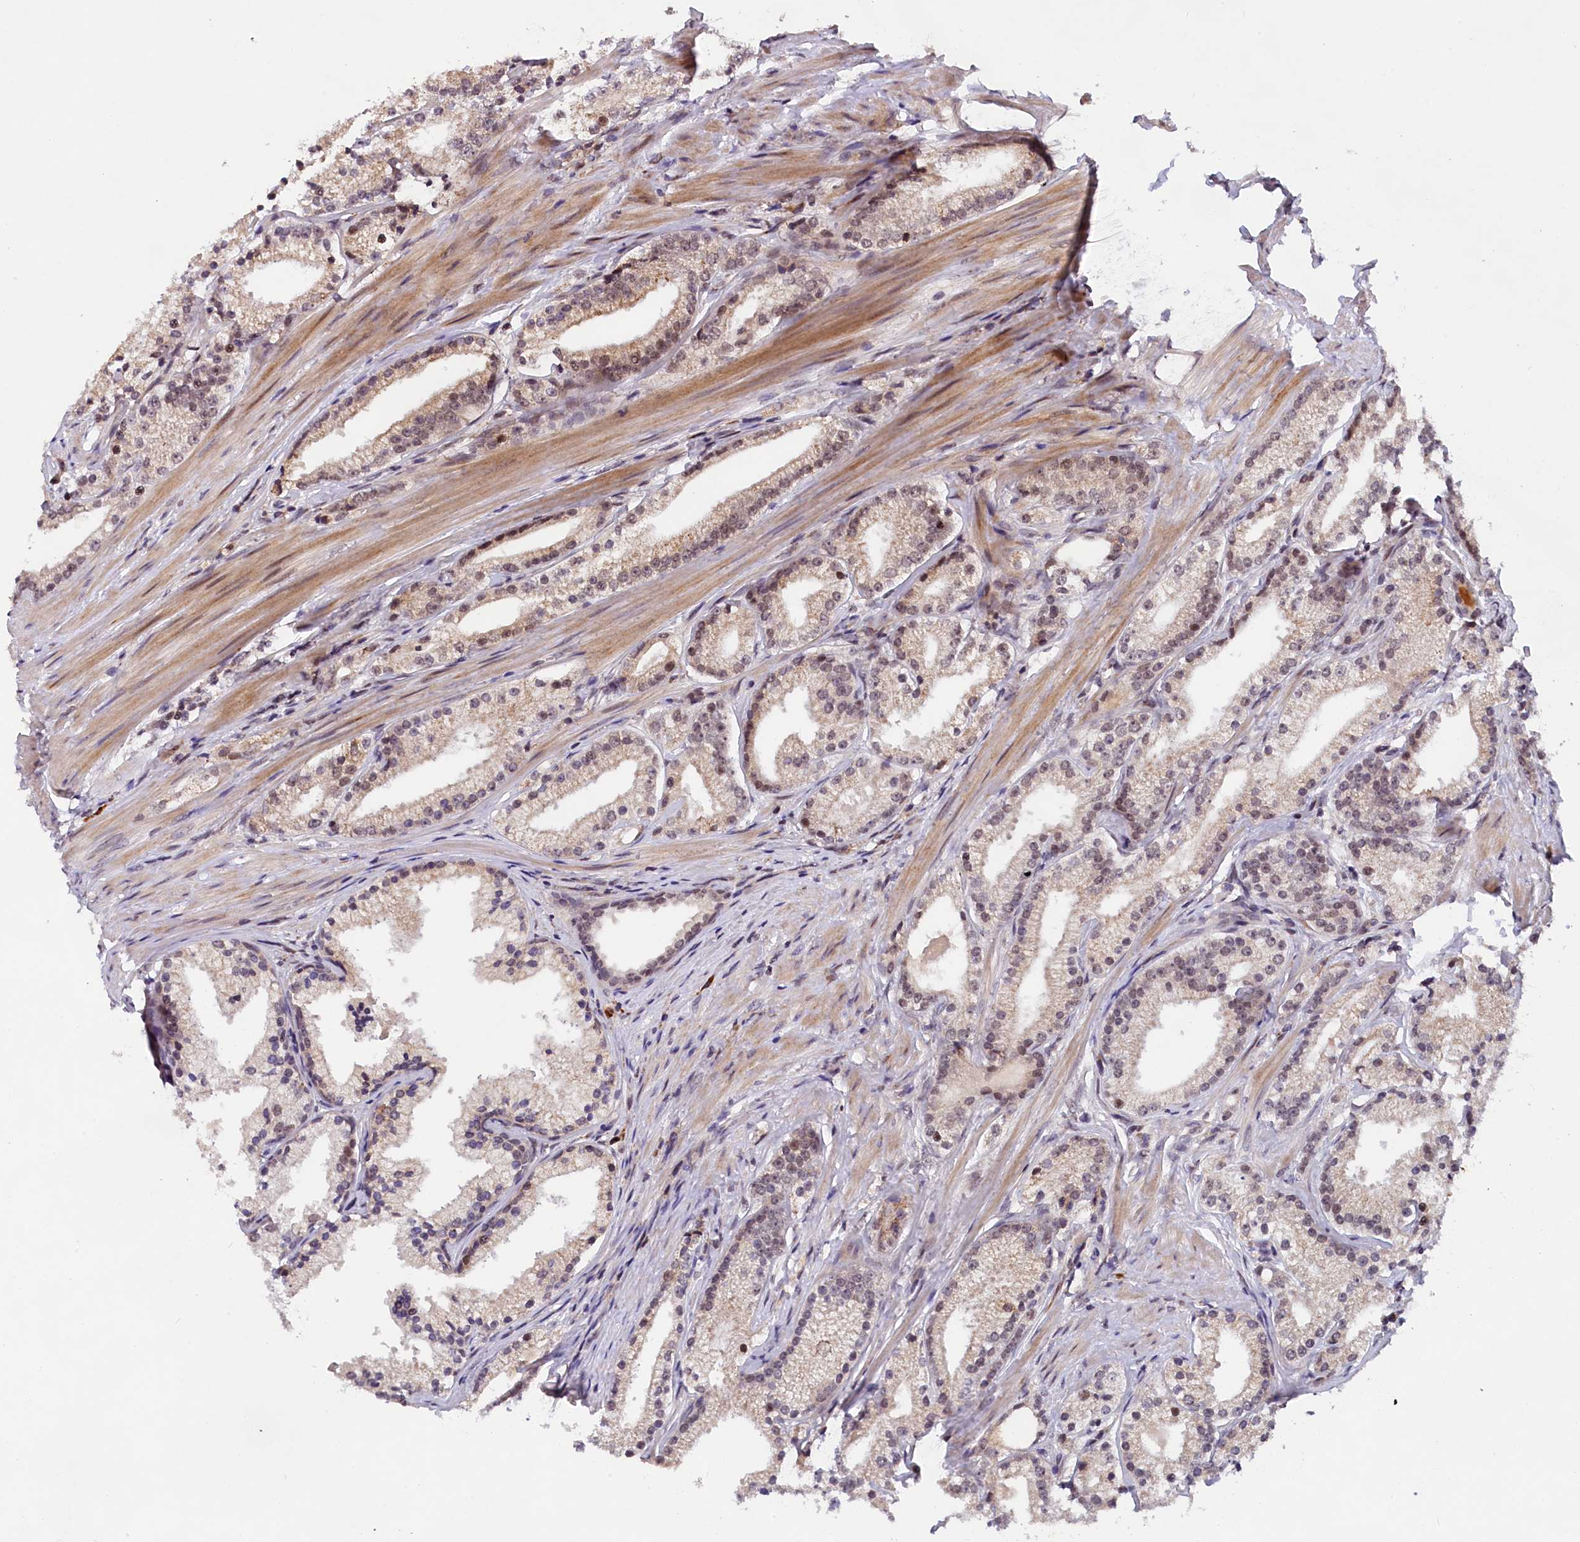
{"staining": {"intensity": "weak", "quantity": "25%-75%", "location": "cytoplasmic/membranous,nuclear"}, "tissue": "prostate cancer", "cell_type": "Tumor cells", "image_type": "cancer", "snomed": [{"axis": "morphology", "description": "Adenocarcinoma, Low grade"}, {"axis": "topography", "description": "Prostate"}], "caption": "Low-grade adenocarcinoma (prostate) tissue shows weak cytoplasmic/membranous and nuclear expression in approximately 25%-75% of tumor cells, visualized by immunohistochemistry.", "gene": "FBXO45", "patient": {"sex": "male", "age": 57}}